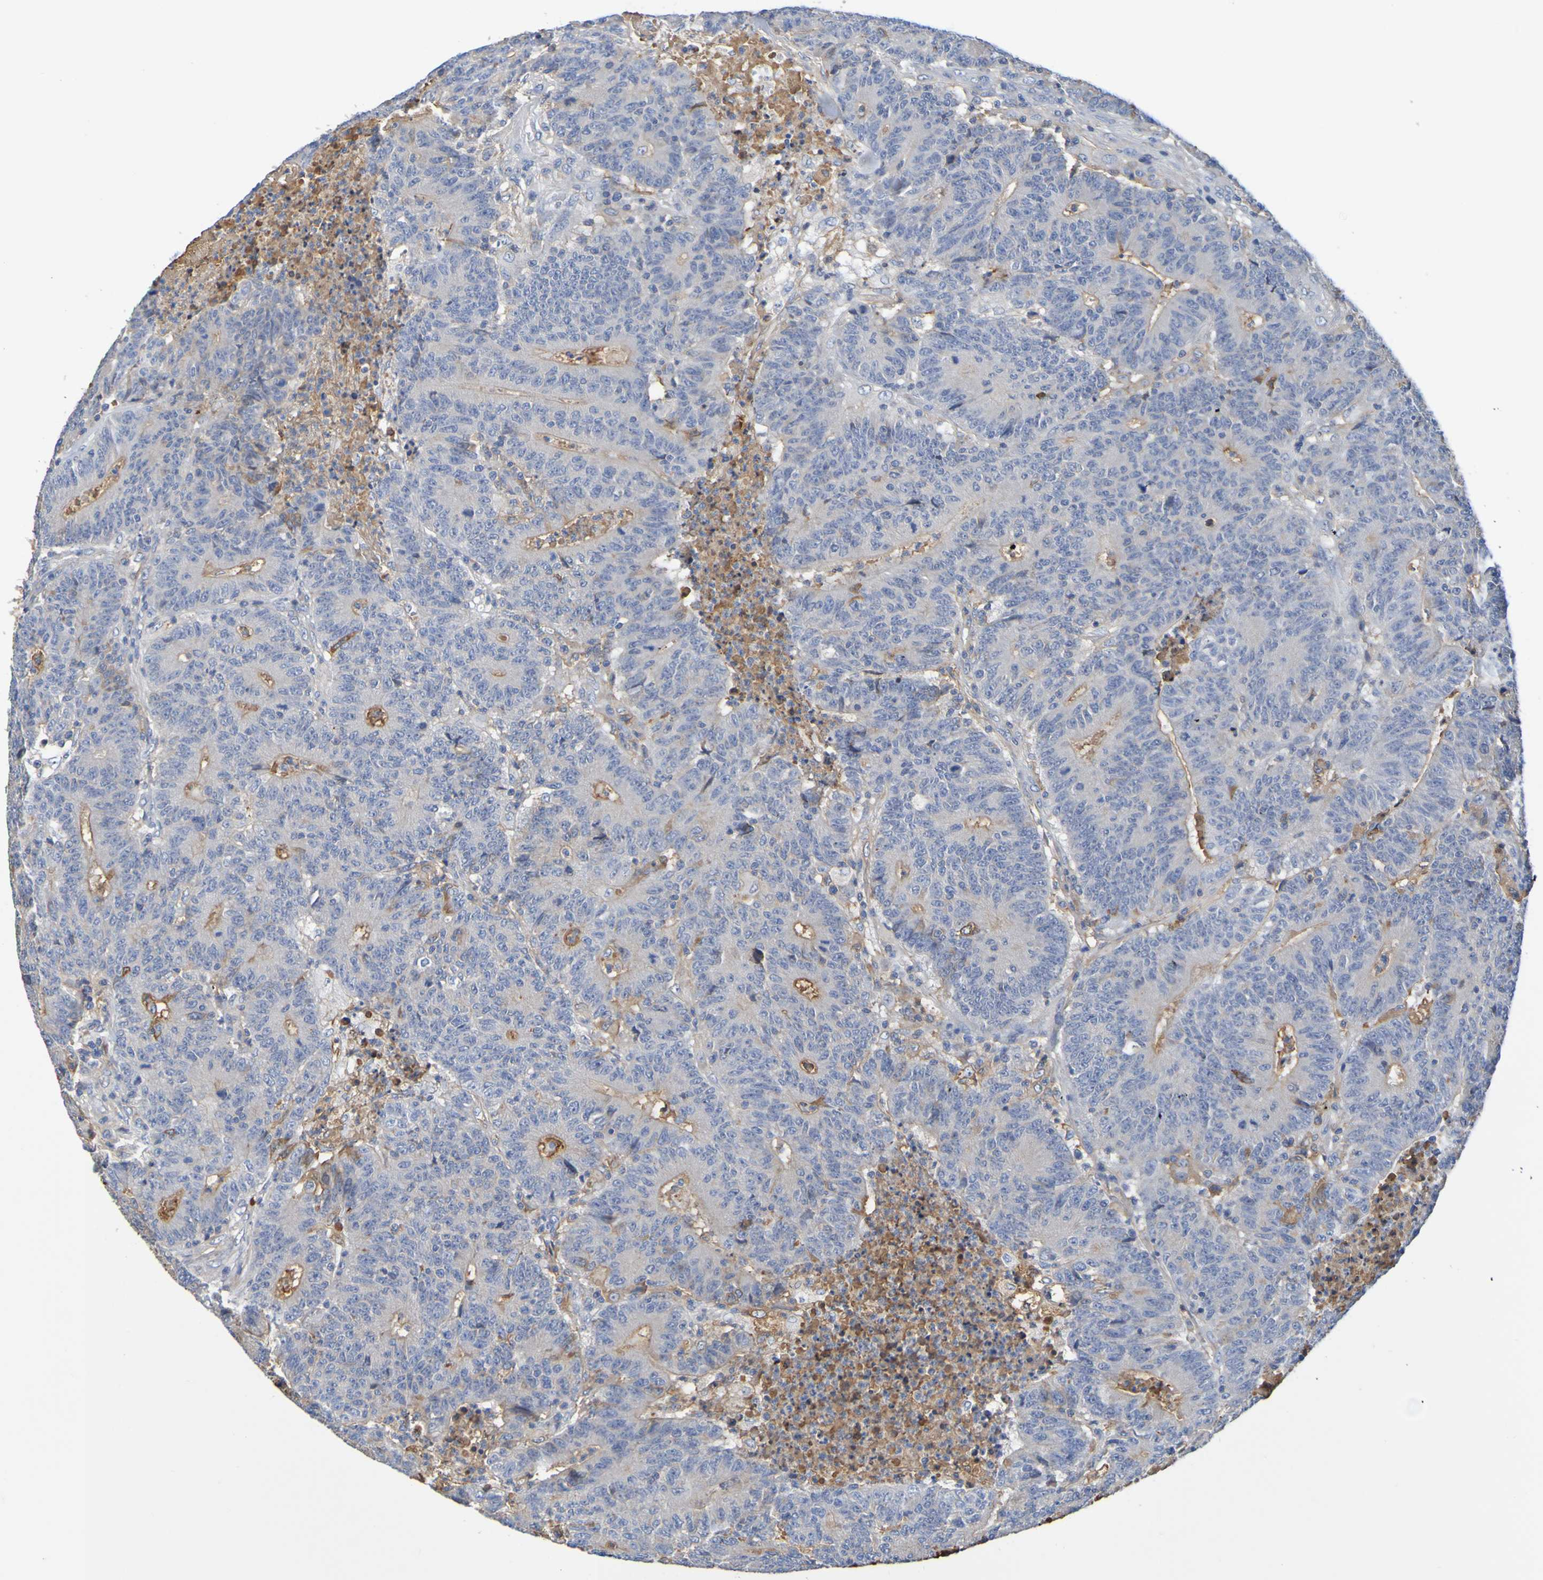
{"staining": {"intensity": "moderate", "quantity": "25%-75%", "location": "cytoplasmic/membranous"}, "tissue": "colorectal cancer", "cell_type": "Tumor cells", "image_type": "cancer", "snomed": [{"axis": "morphology", "description": "Normal tissue, NOS"}, {"axis": "morphology", "description": "Adenocarcinoma, NOS"}, {"axis": "topography", "description": "Colon"}], "caption": "Immunohistochemistry (IHC) of human colorectal cancer (adenocarcinoma) reveals medium levels of moderate cytoplasmic/membranous expression in about 25%-75% of tumor cells. (DAB (3,3'-diaminobenzidine) IHC with brightfield microscopy, high magnification).", "gene": "GAB3", "patient": {"sex": "female", "age": 75}}